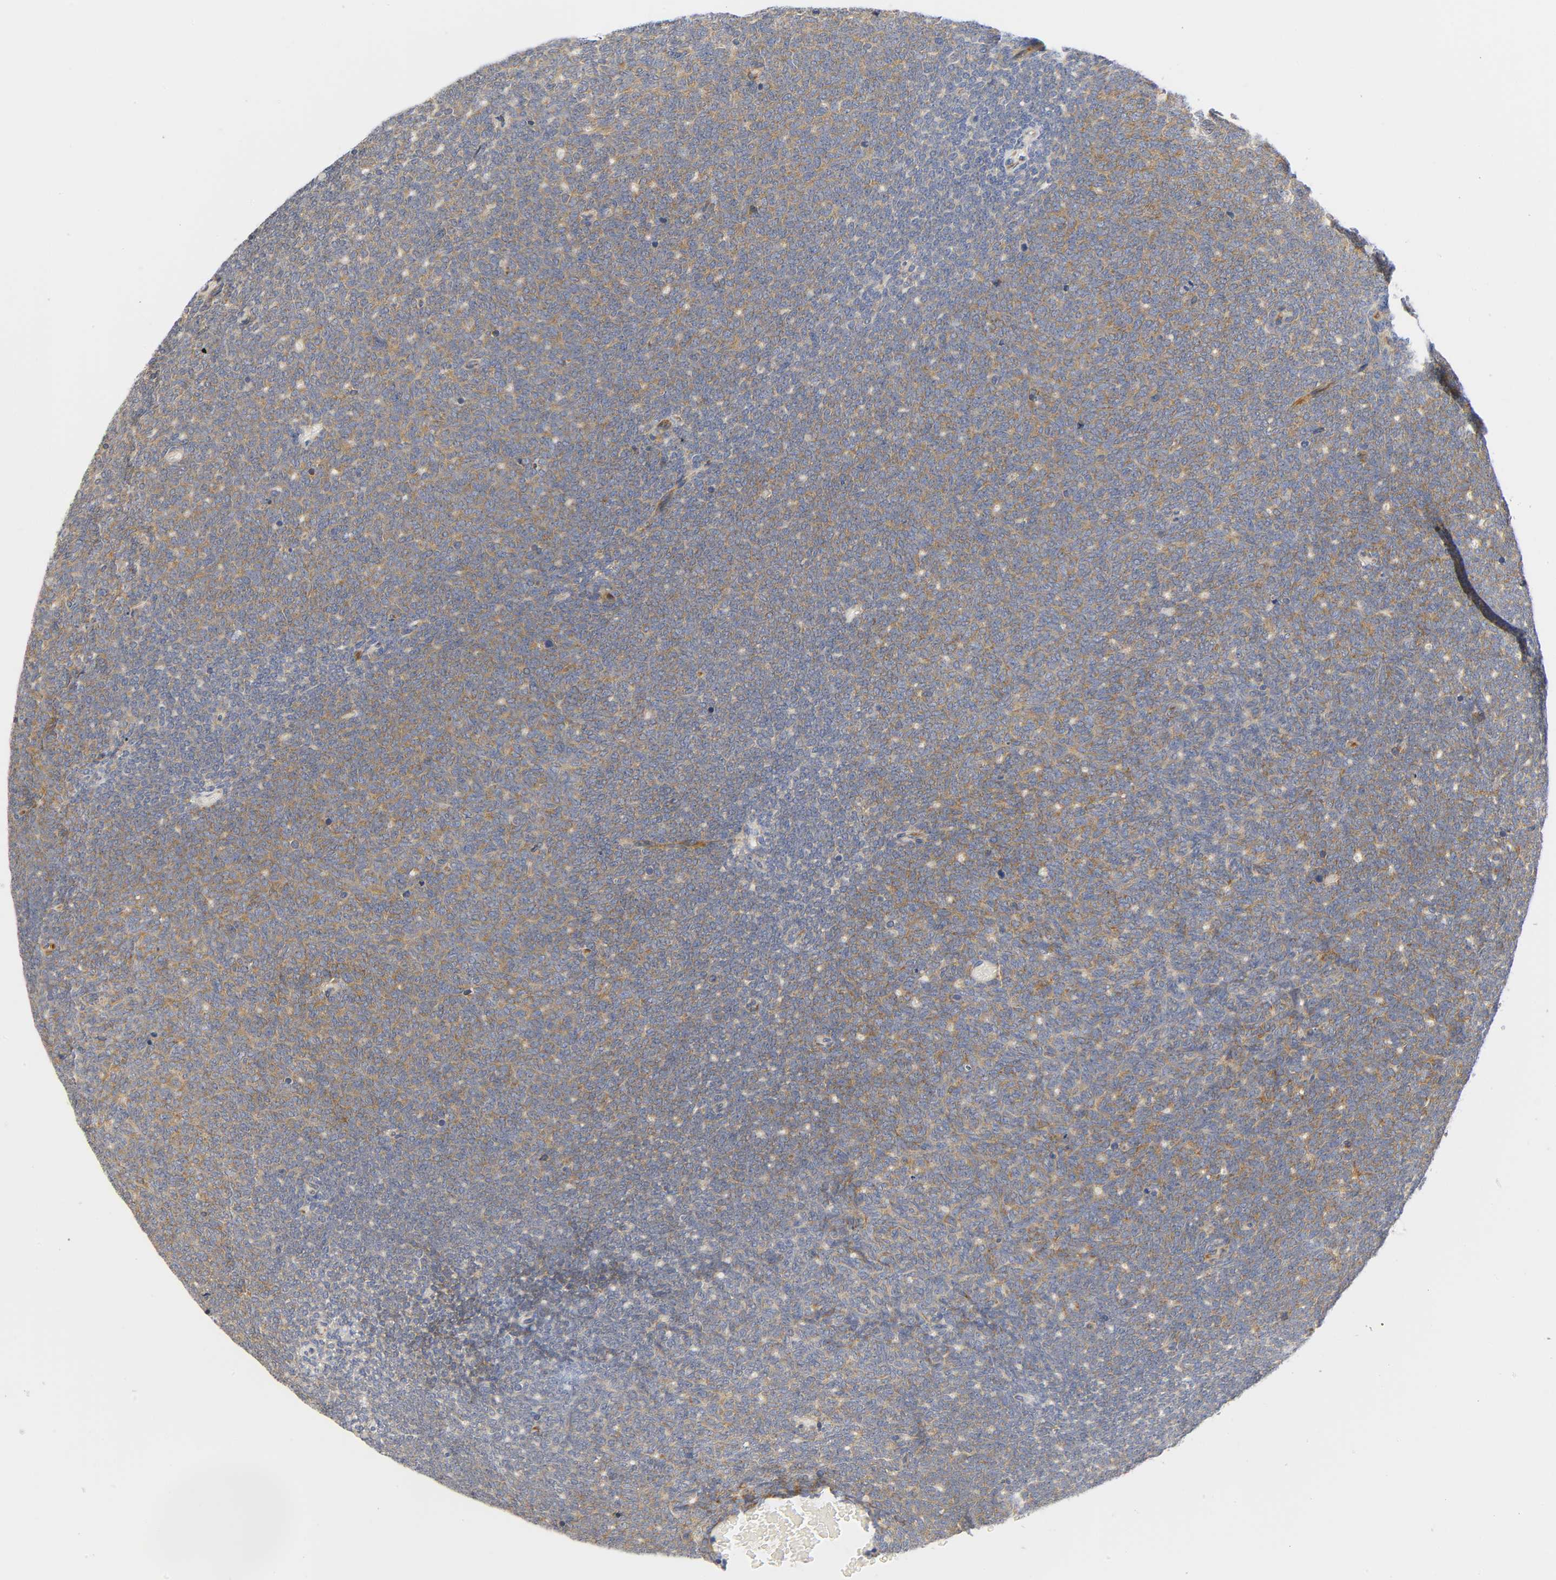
{"staining": {"intensity": "moderate", "quantity": ">75%", "location": "cytoplasmic/membranous"}, "tissue": "renal cancer", "cell_type": "Tumor cells", "image_type": "cancer", "snomed": [{"axis": "morphology", "description": "Neoplasm, malignant, NOS"}, {"axis": "topography", "description": "Kidney"}], "caption": "Immunohistochemistry image of renal cancer (malignant neoplasm) stained for a protein (brown), which displays medium levels of moderate cytoplasmic/membranous staining in about >75% of tumor cells.", "gene": "REL", "patient": {"sex": "male", "age": 28}}